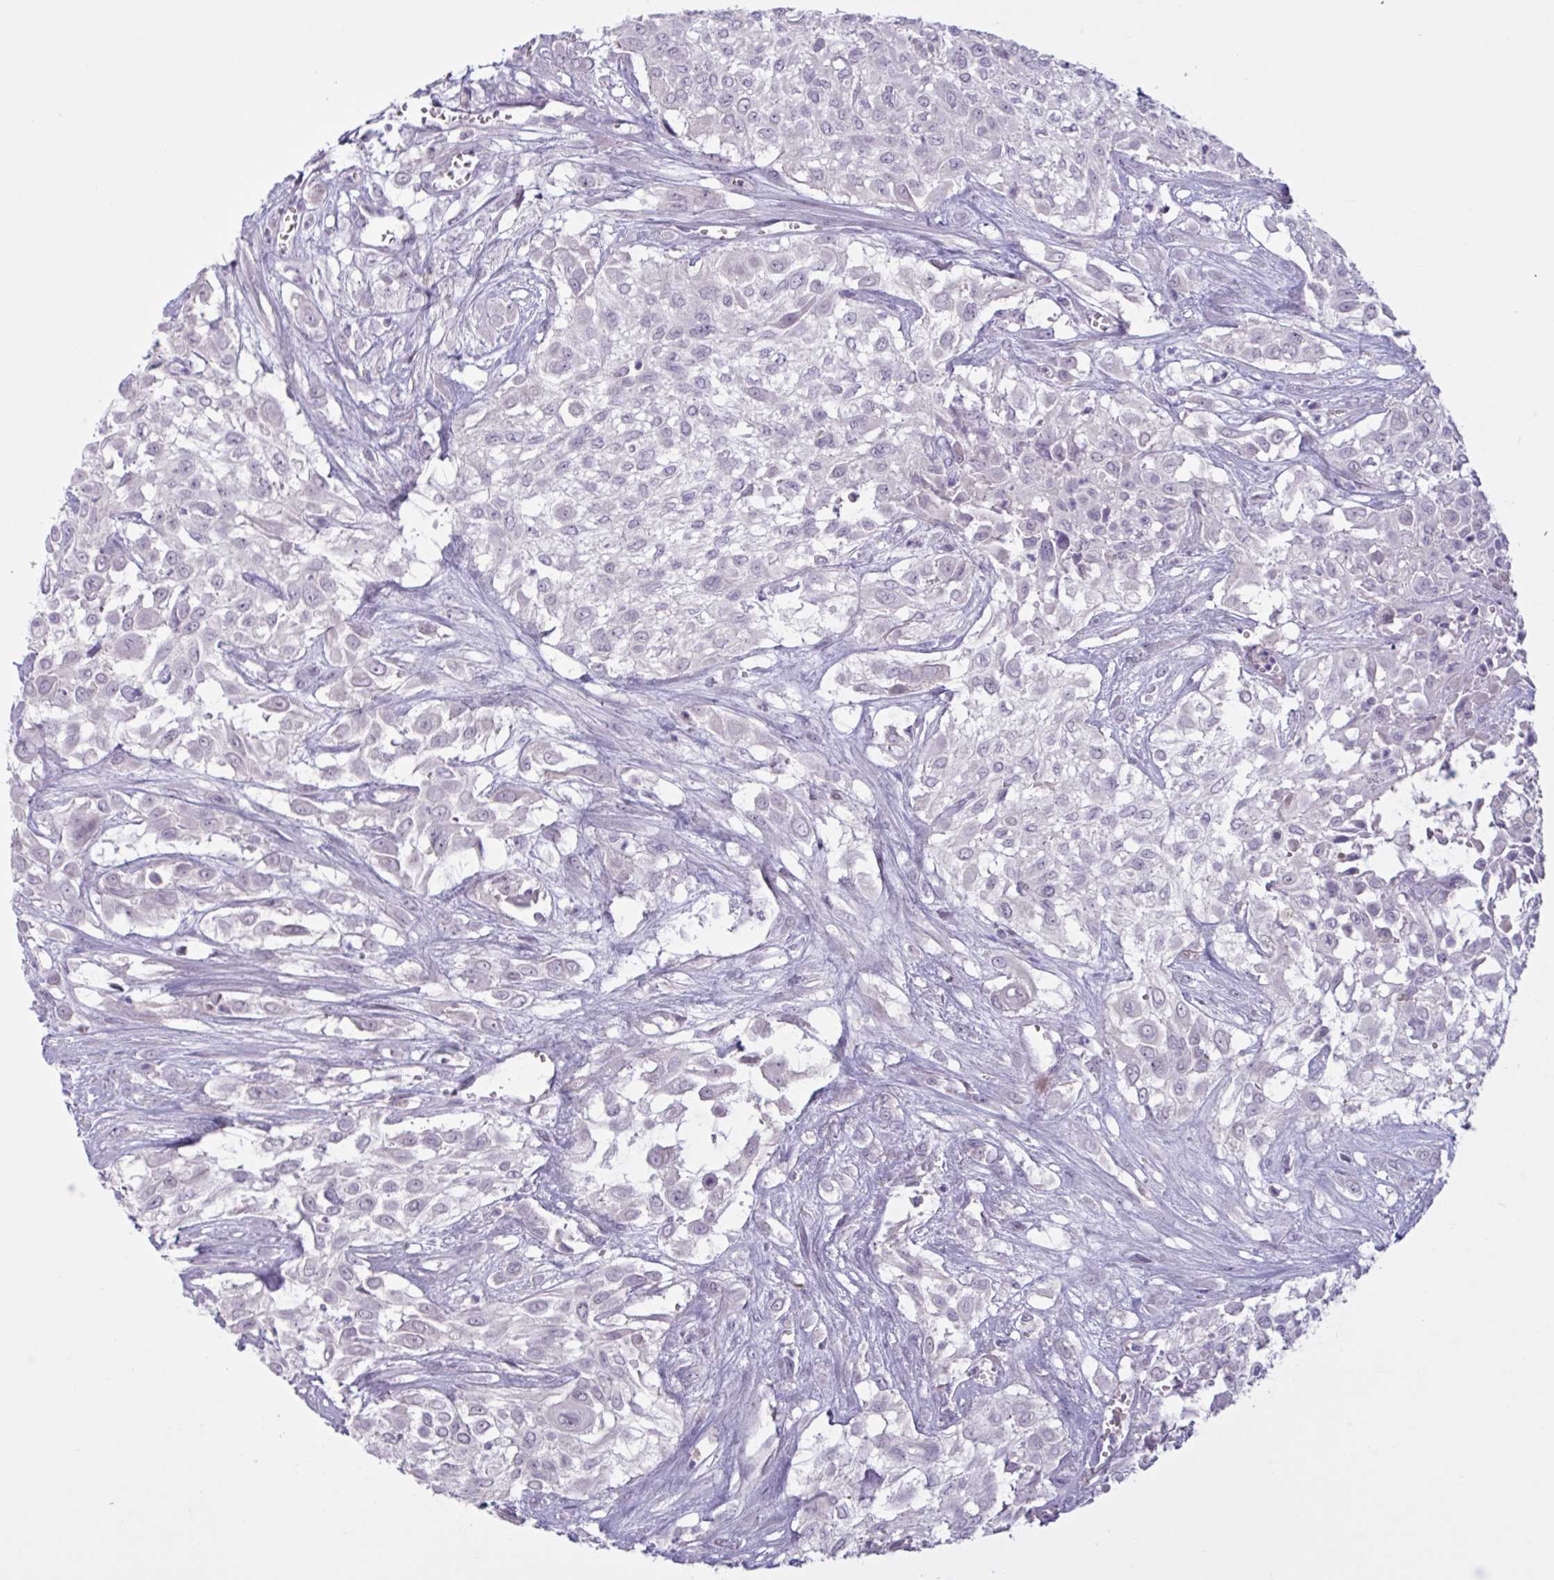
{"staining": {"intensity": "negative", "quantity": "none", "location": "none"}, "tissue": "urothelial cancer", "cell_type": "Tumor cells", "image_type": "cancer", "snomed": [{"axis": "morphology", "description": "Urothelial carcinoma, High grade"}, {"axis": "topography", "description": "Urinary bladder"}], "caption": "Protein analysis of urothelial cancer demonstrates no significant positivity in tumor cells. Brightfield microscopy of immunohistochemistry (IHC) stained with DAB (brown) and hematoxylin (blue), captured at high magnification.", "gene": "RFPL4B", "patient": {"sex": "male", "age": 57}}